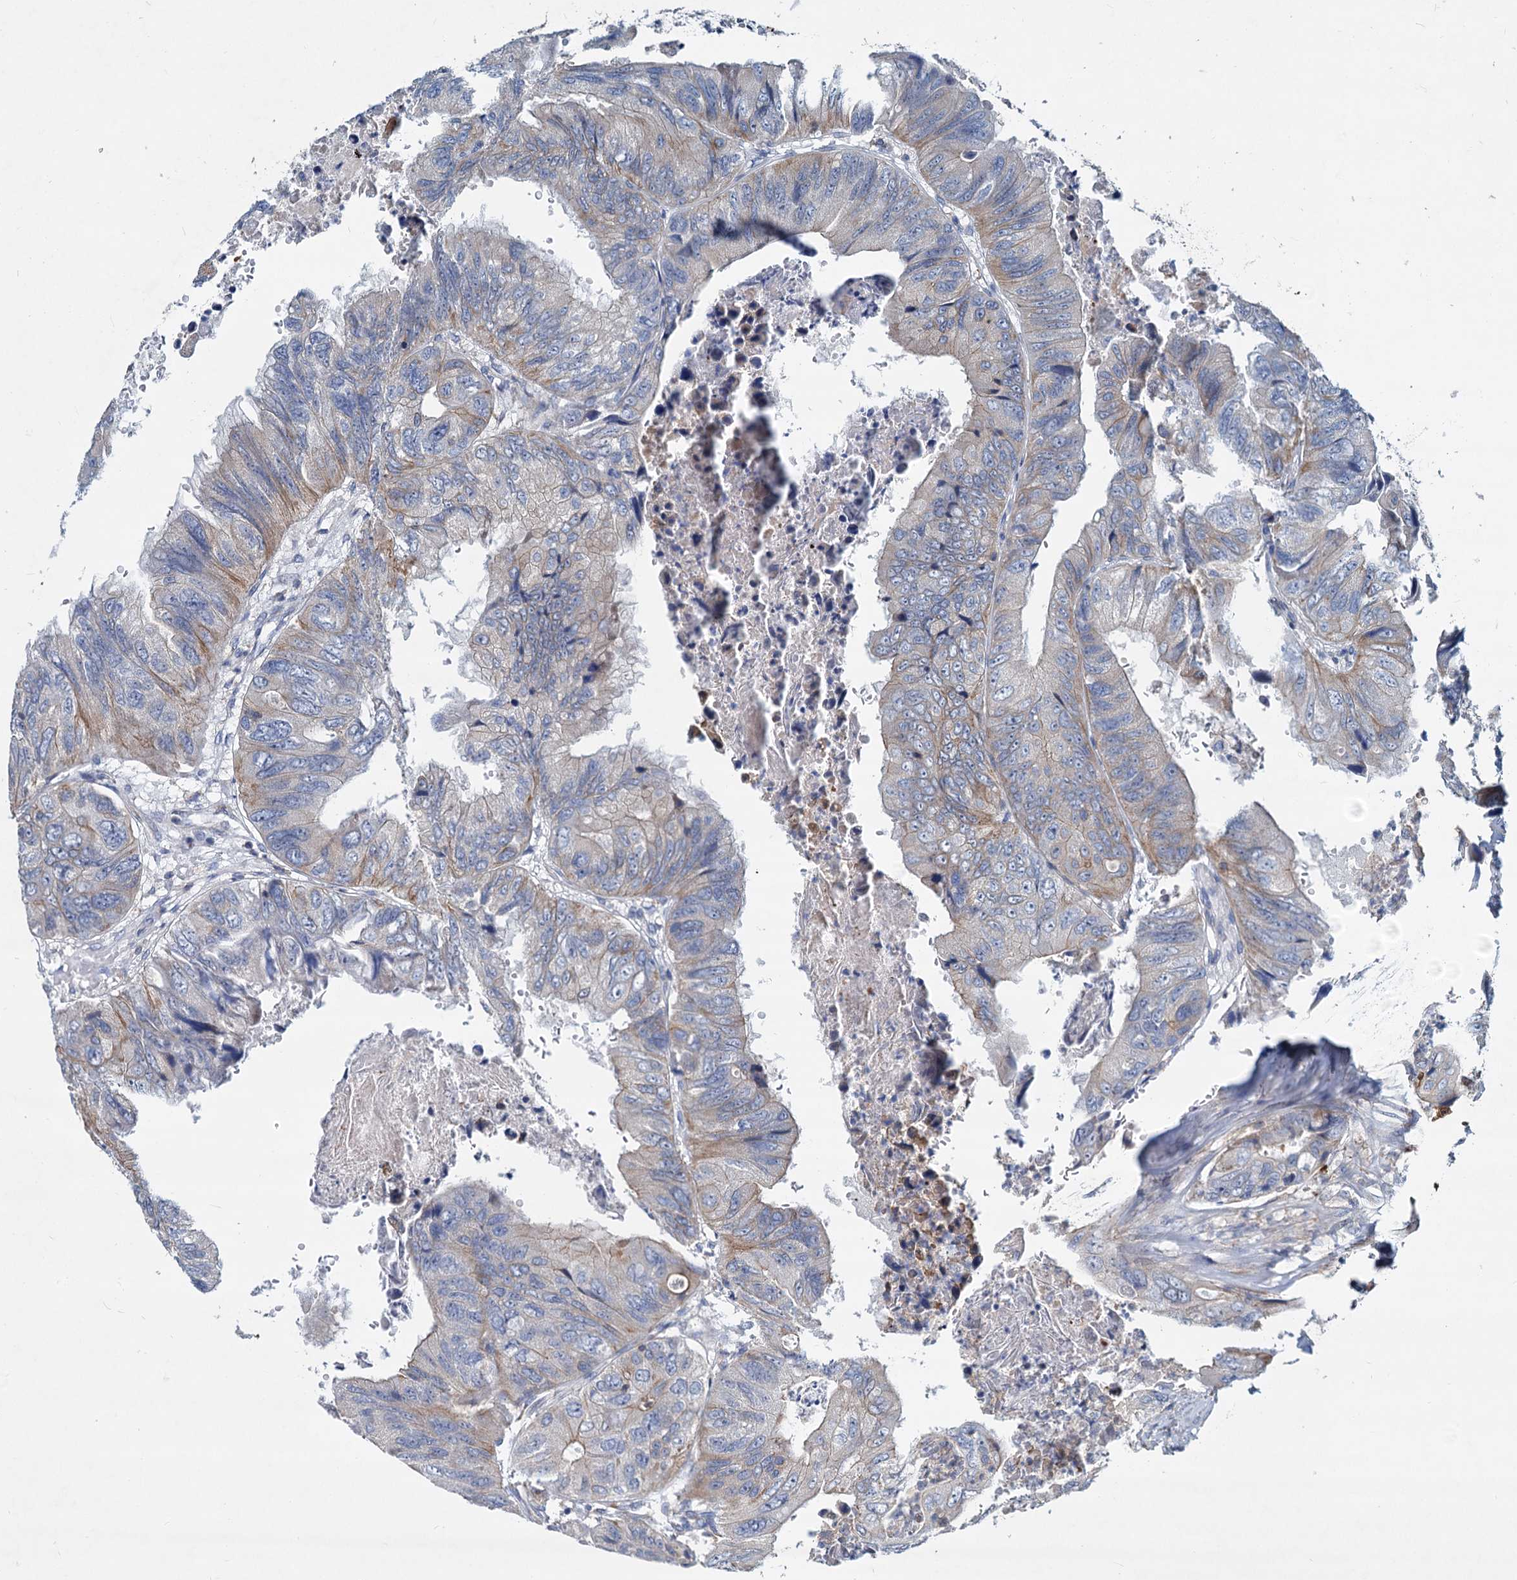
{"staining": {"intensity": "weak", "quantity": "<25%", "location": "cytoplasmic/membranous"}, "tissue": "colorectal cancer", "cell_type": "Tumor cells", "image_type": "cancer", "snomed": [{"axis": "morphology", "description": "Adenocarcinoma, NOS"}, {"axis": "topography", "description": "Rectum"}], "caption": "A high-resolution micrograph shows immunohistochemistry staining of colorectal cancer, which reveals no significant expression in tumor cells. The staining was performed using DAB (3,3'-diaminobenzidine) to visualize the protein expression in brown, while the nuclei were stained in blue with hematoxylin (Magnification: 20x).", "gene": "LRCH4", "patient": {"sex": "male", "age": 63}}